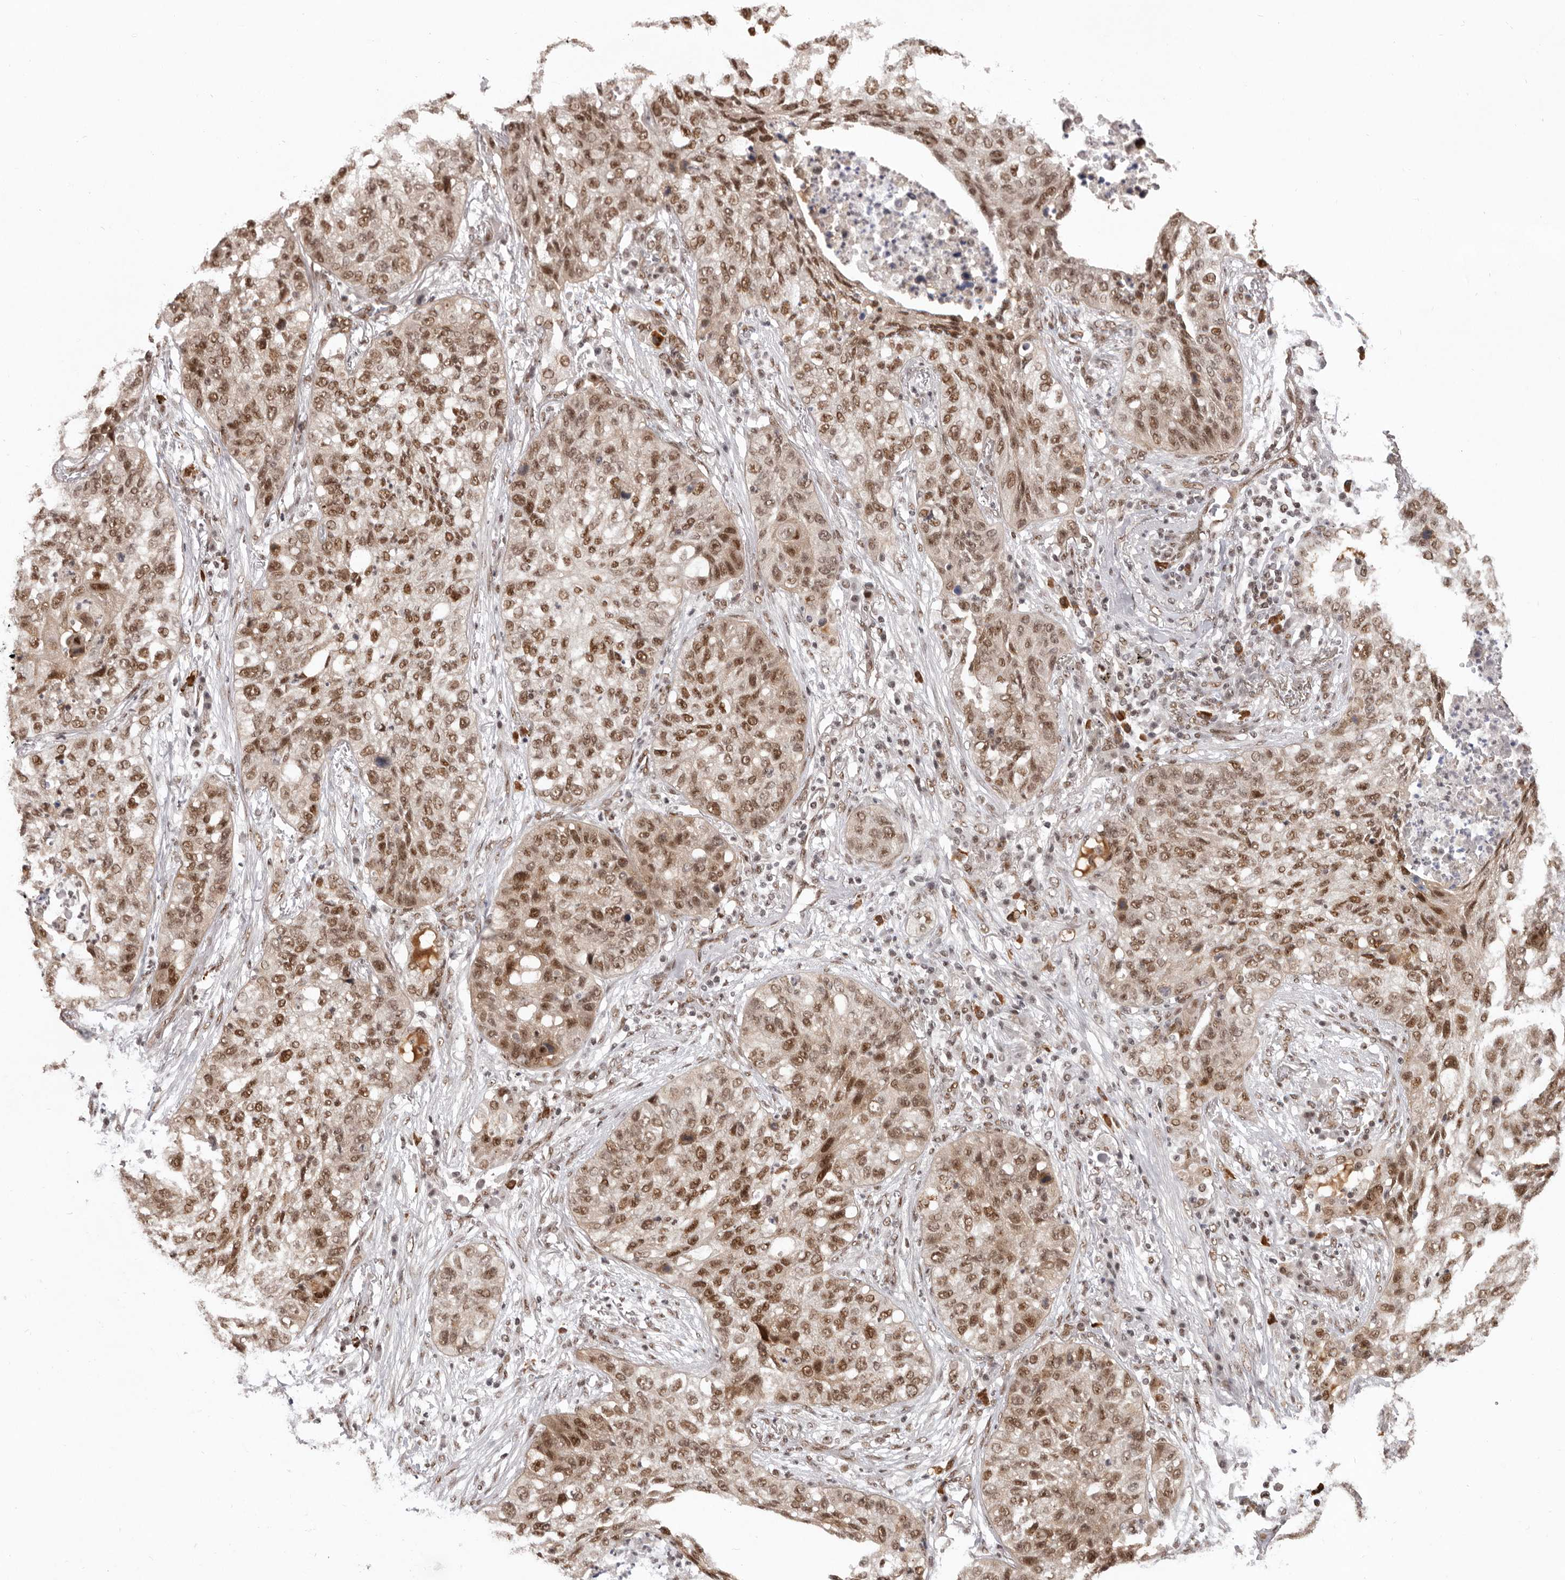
{"staining": {"intensity": "moderate", "quantity": ">75%", "location": "nuclear"}, "tissue": "lung cancer", "cell_type": "Tumor cells", "image_type": "cancer", "snomed": [{"axis": "morphology", "description": "Squamous cell carcinoma, NOS"}, {"axis": "topography", "description": "Lung"}], "caption": "Protein expression analysis of squamous cell carcinoma (lung) shows moderate nuclear staining in about >75% of tumor cells.", "gene": "CHTOP", "patient": {"sex": "female", "age": 63}}